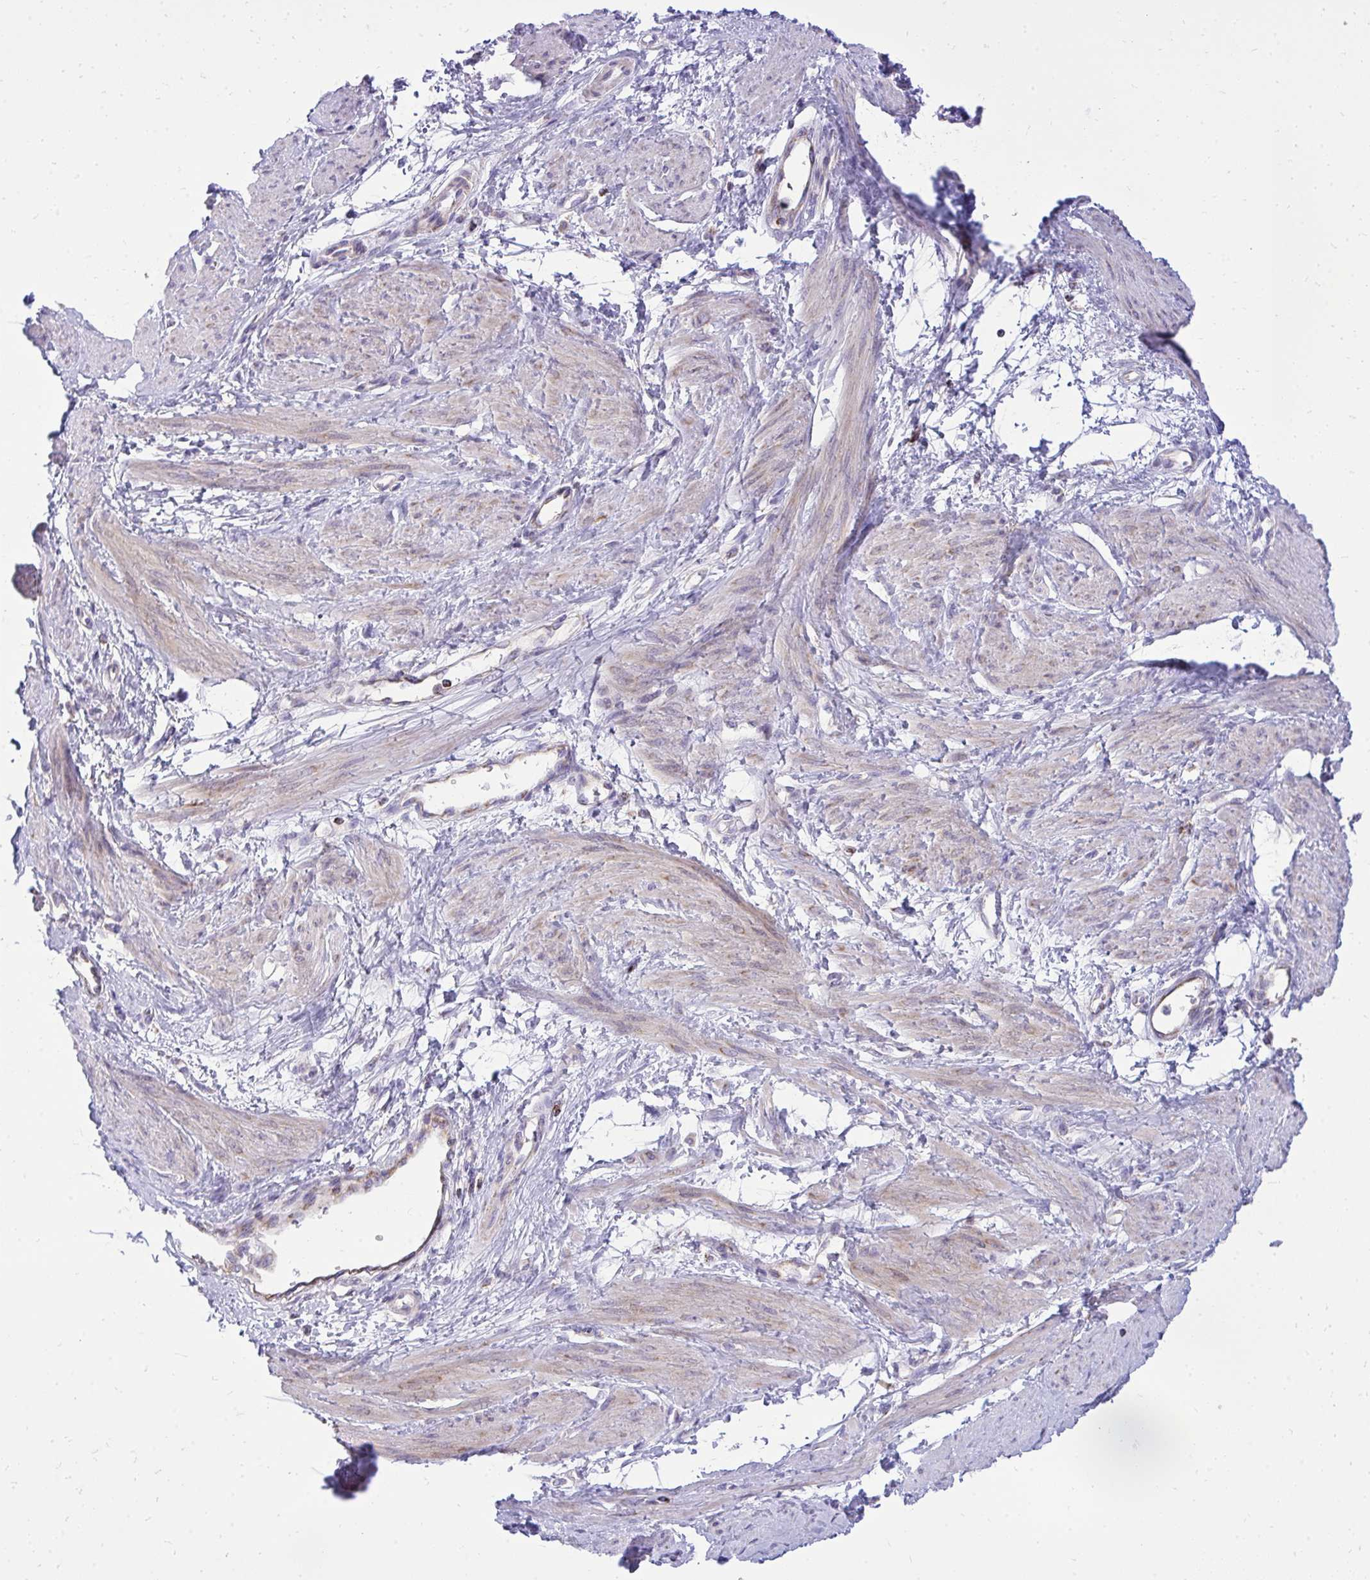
{"staining": {"intensity": "weak", "quantity": "25%-75%", "location": "cytoplasmic/membranous"}, "tissue": "smooth muscle", "cell_type": "Smooth muscle cells", "image_type": "normal", "snomed": [{"axis": "morphology", "description": "Normal tissue, NOS"}, {"axis": "topography", "description": "Smooth muscle"}, {"axis": "topography", "description": "Uterus"}], "caption": "Protein staining displays weak cytoplasmic/membranous positivity in about 25%-75% of smooth muscle cells in benign smooth muscle.", "gene": "SPTBN2", "patient": {"sex": "female", "age": 39}}